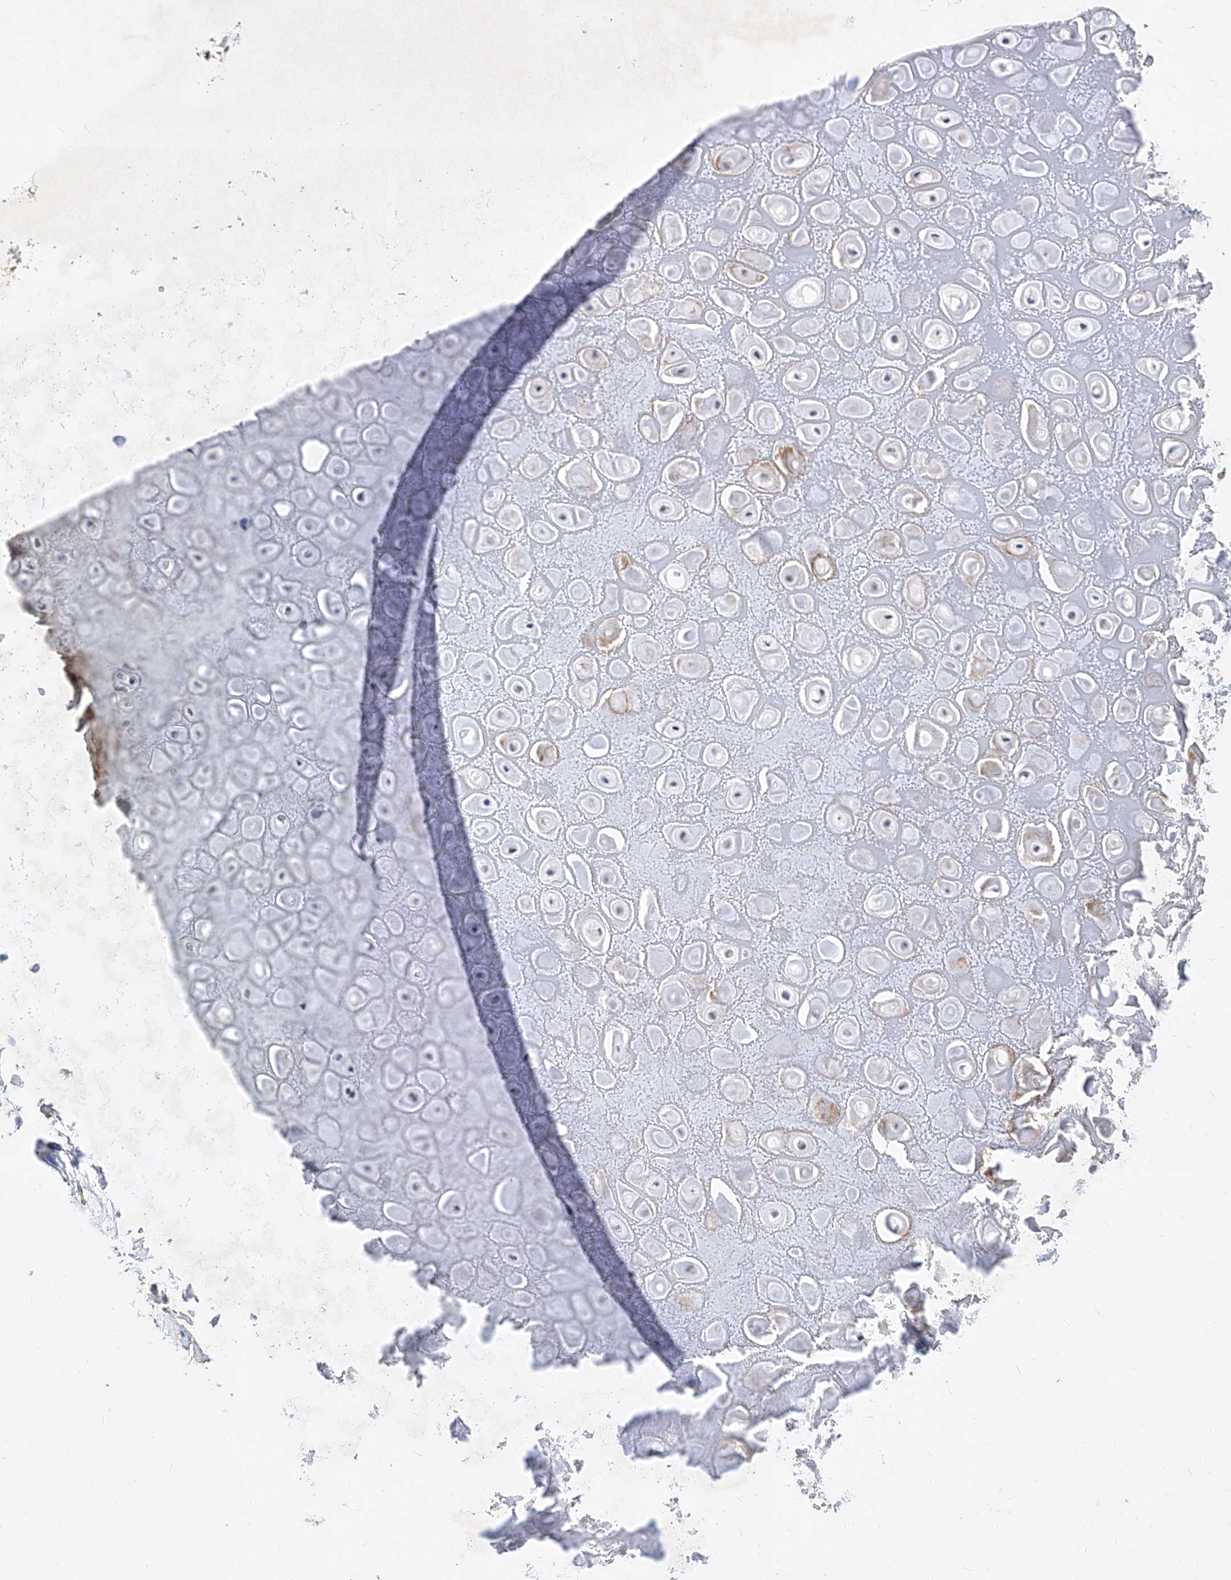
{"staining": {"intensity": "negative", "quantity": "none", "location": "none"}, "tissue": "adipose tissue", "cell_type": "Adipocytes", "image_type": "normal", "snomed": [{"axis": "morphology", "description": "Normal tissue, NOS"}, {"axis": "morphology", "description": "Basal cell carcinoma"}, {"axis": "topography", "description": "Skin"}], "caption": "Immunohistochemistry (IHC) photomicrograph of benign adipose tissue: human adipose tissue stained with DAB (3,3'-diaminobenzidine) demonstrates no significant protein staining in adipocytes. Nuclei are stained in blue.", "gene": "MX2", "patient": {"sex": "female", "age": 89}}